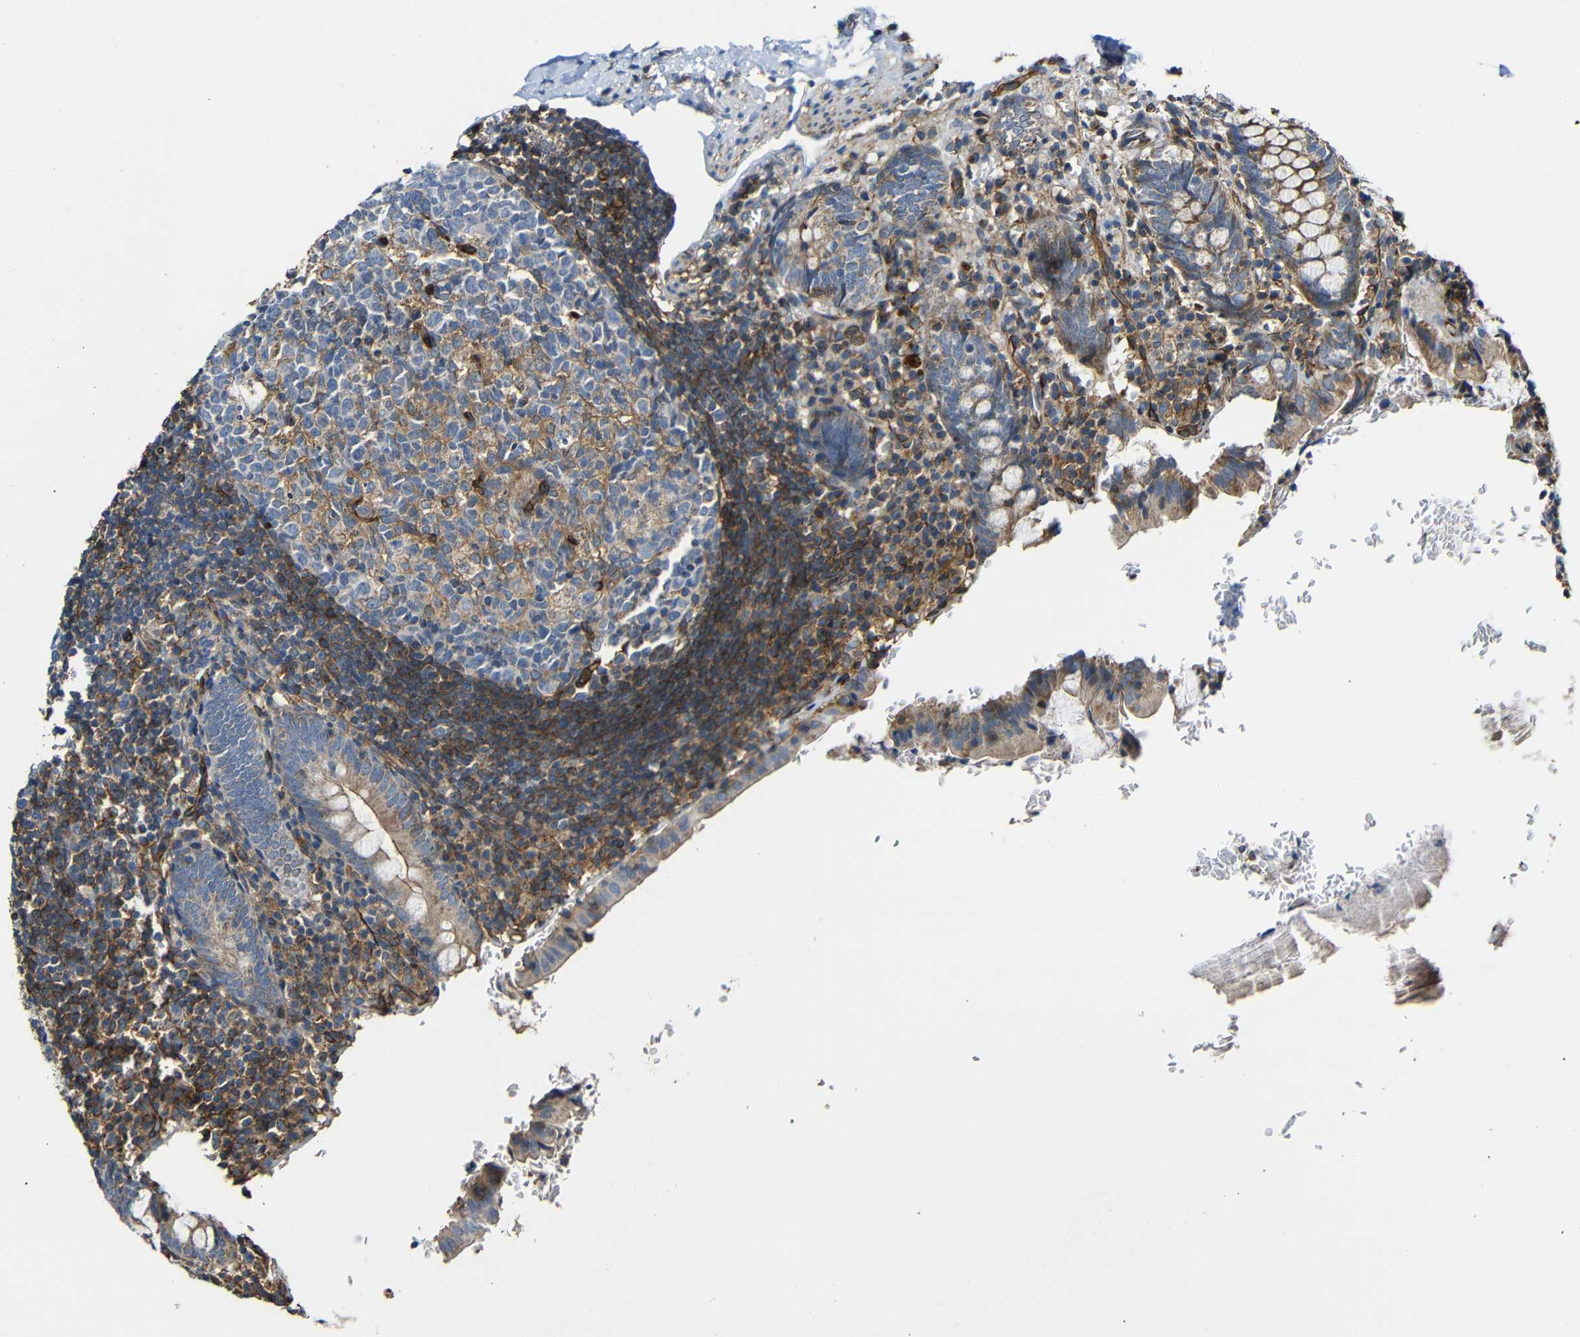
{"staining": {"intensity": "moderate", "quantity": ">75%", "location": "cytoplasmic/membranous"}, "tissue": "appendix", "cell_type": "Glandular cells", "image_type": "normal", "snomed": [{"axis": "morphology", "description": "Normal tissue, NOS"}, {"axis": "topography", "description": "Appendix"}], "caption": "This image exhibits immunohistochemistry staining of benign human appendix, with medium moderate cytoplasmic/membranous expression in approximately >75% of glandular cells.", "gene": "IGSF10", "patient": {"sex": "female", "age": 10}}